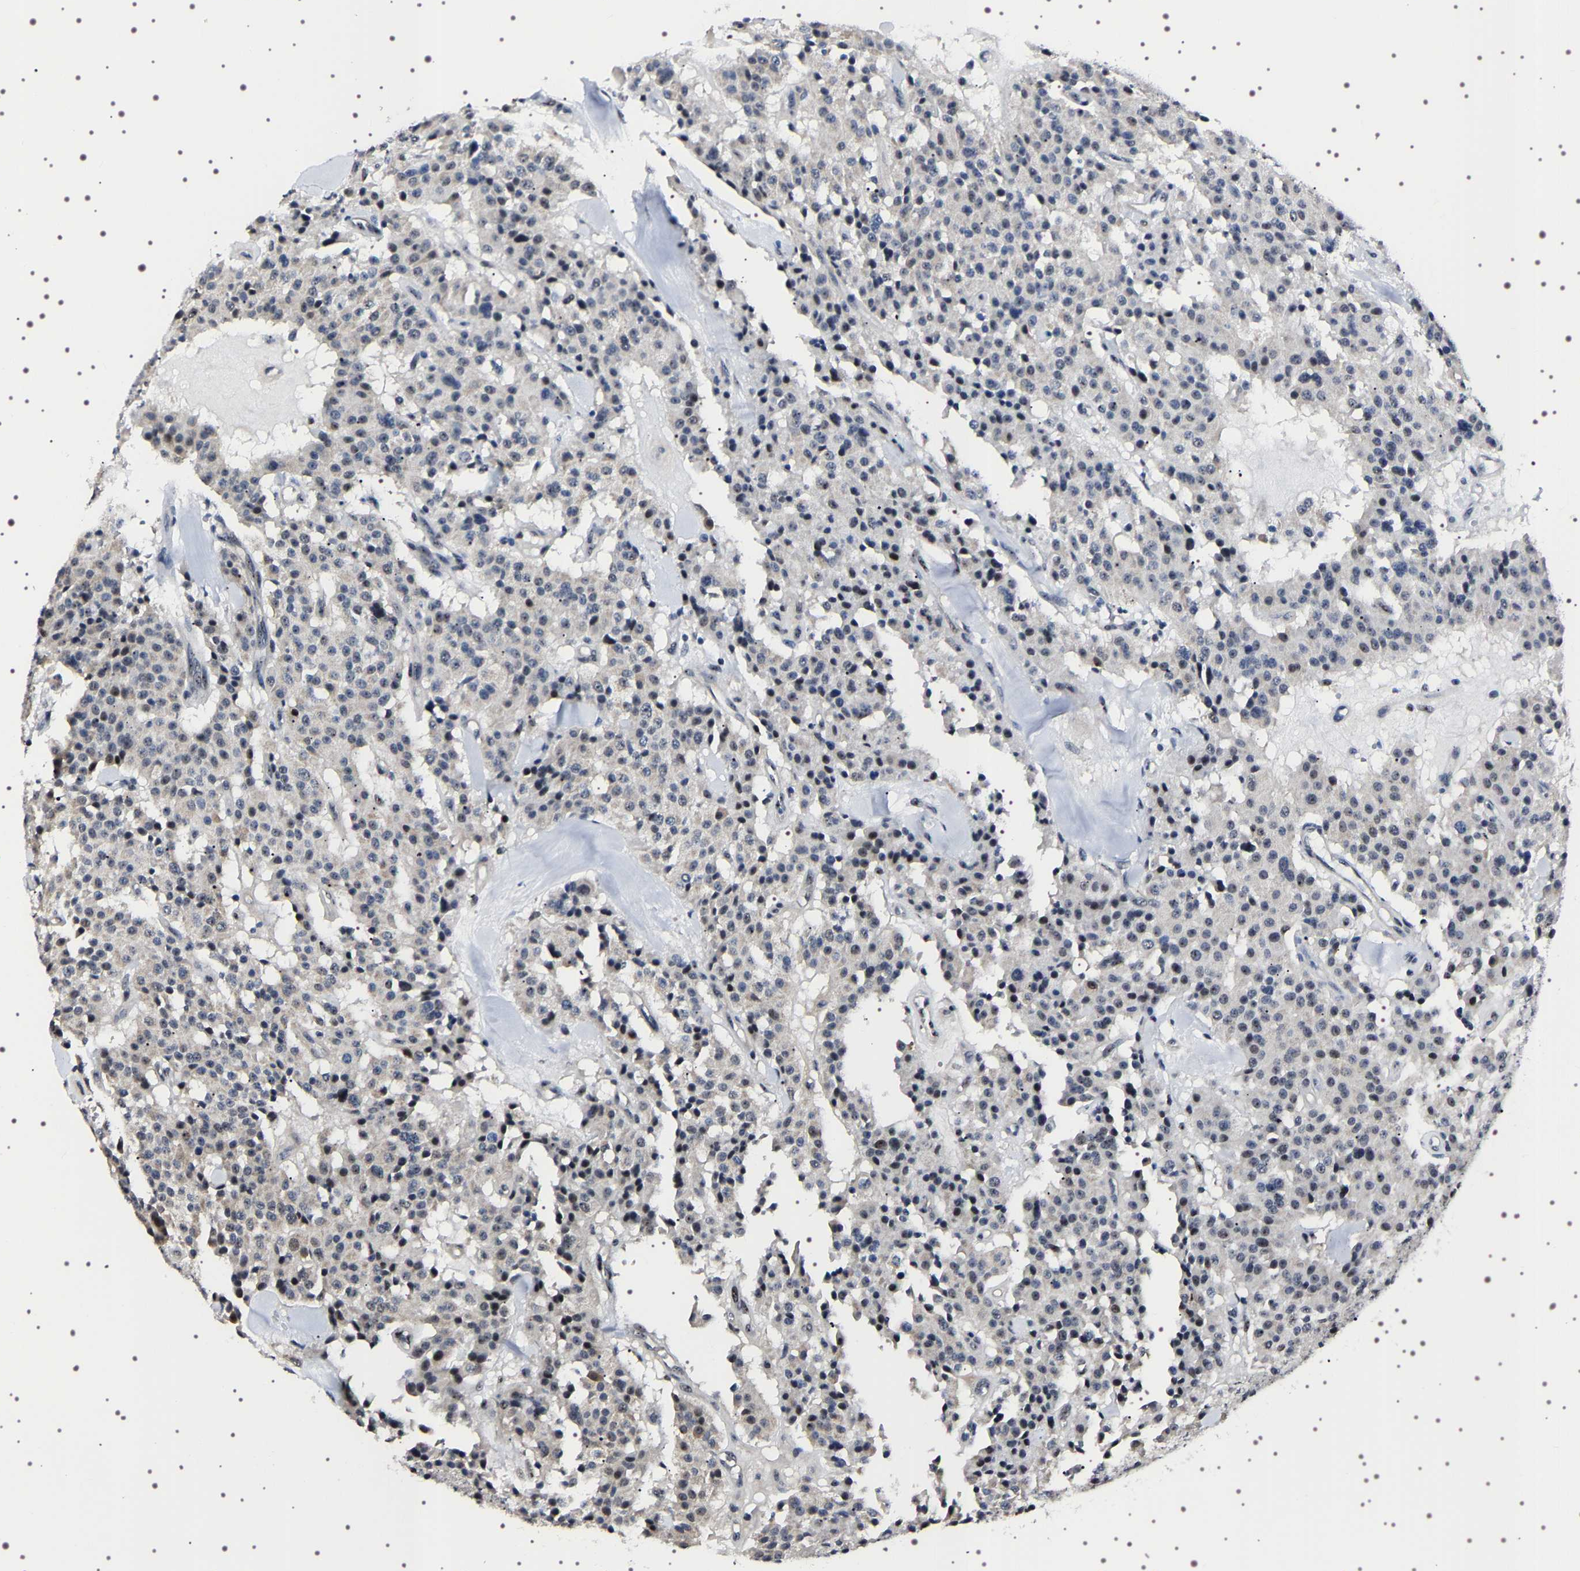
{"staining": {"intensity": "weak", "quantity": "<25%", "location": "nuclear"}, "tissue": "carcinoid", "cell_type": "Tumor cells", "image_type": "cancer", "snomed": [{"axis": "morphology", "description": "Carcinoid, malignant, NOS"}, {"axis": "topography", "description": "Lung"}], "caption": "Immunohistochemistry image of neoplastic tissue: carcinoid (malignant) stained with DAB displays no significant protein expression in tumor cells.", "gene": "GNL3", "patient": {"sex": "male", "age": 30}}